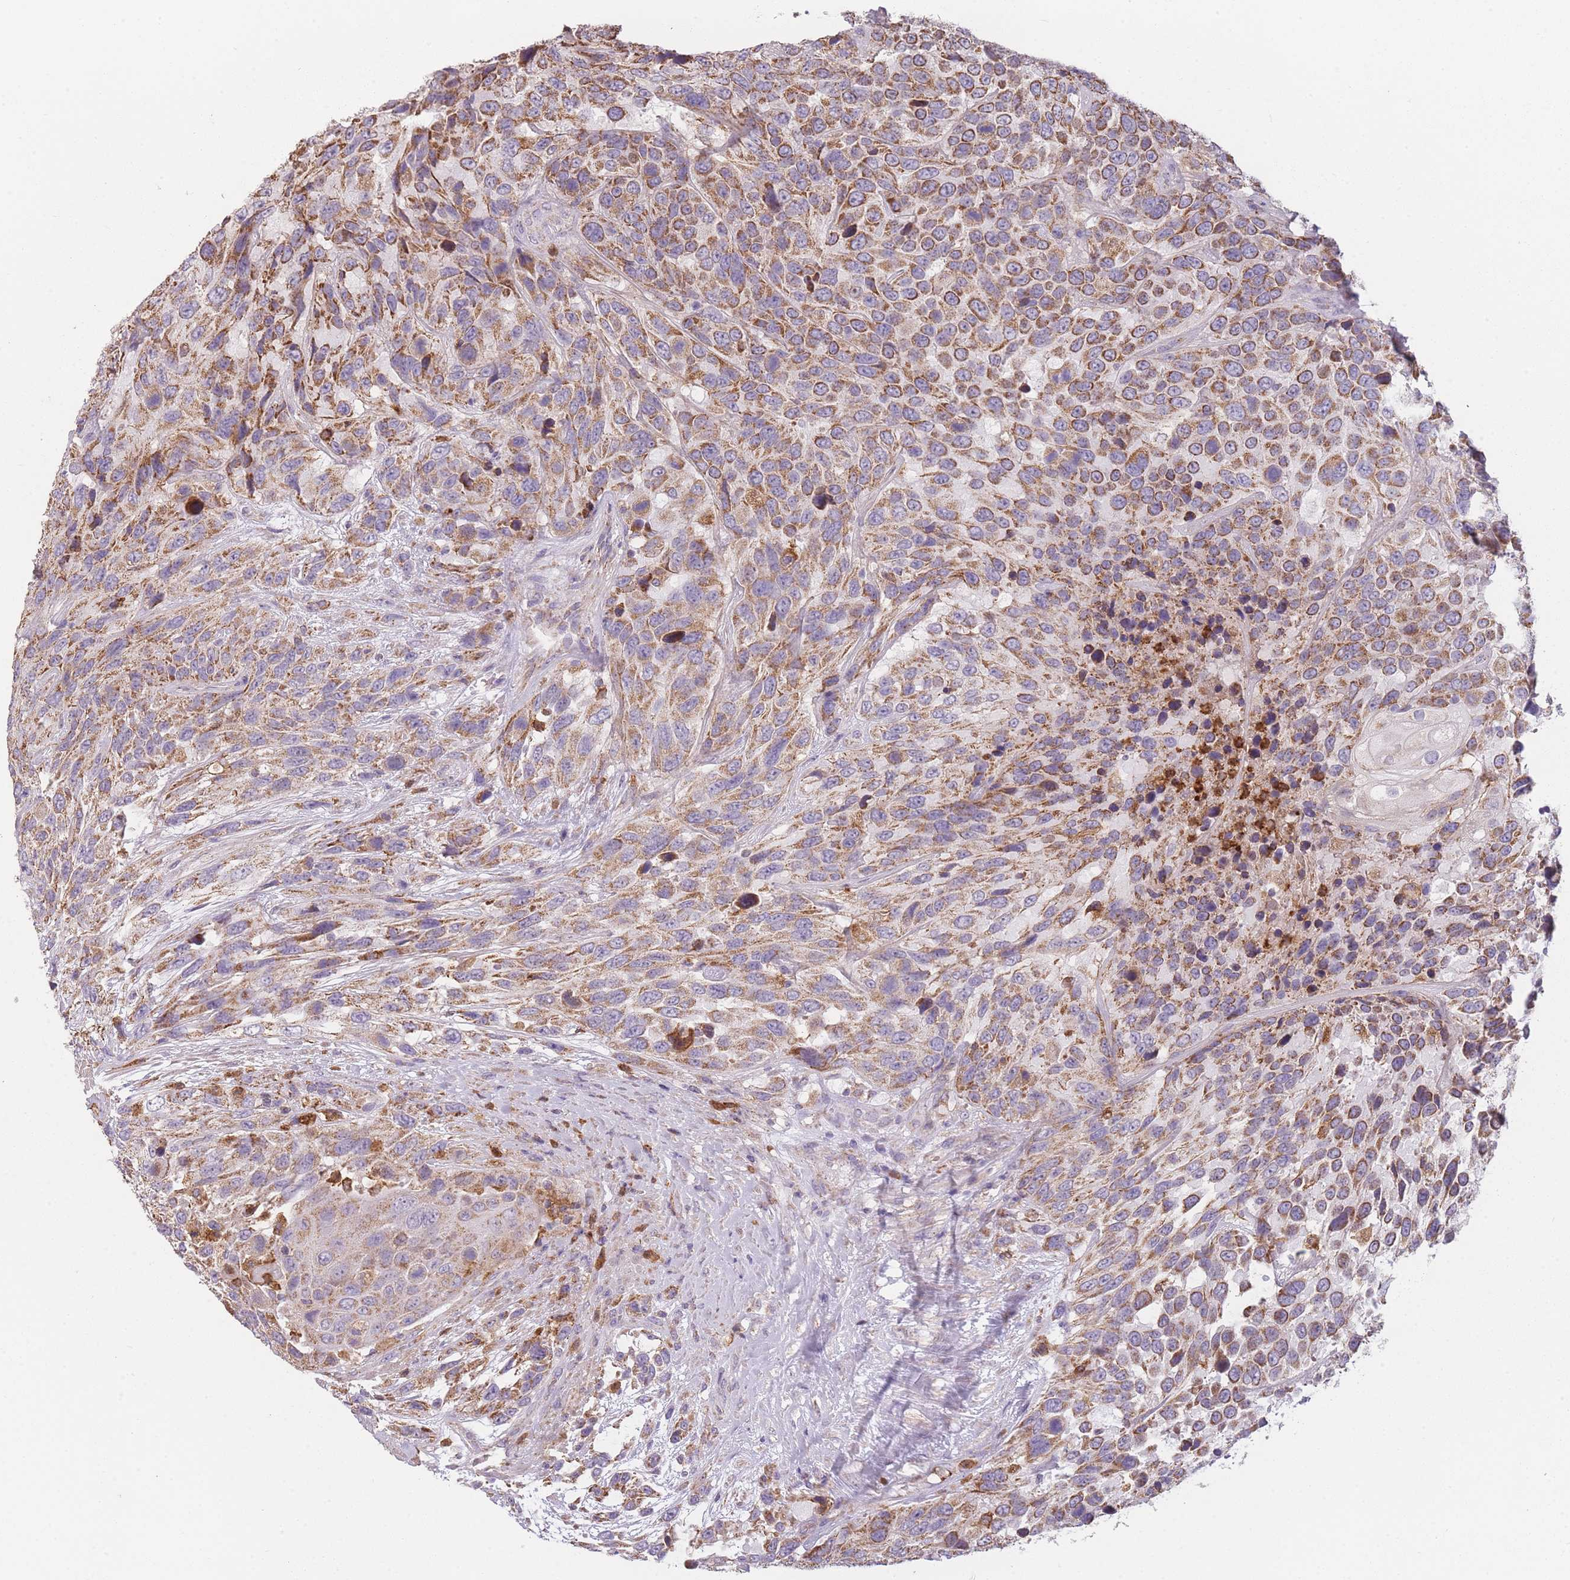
{"staining": {"intensity": "moderate", "quantity": ">75%", "location": "cytoplasmic/membranous"}, "tissue": "urothelial cancer", "cell_type": "Tumor cells", "image_type": "cancer", "snomed": [{"axis": "morphology", "description": "Urothelial carcinoma, High grade"}, {"axis": "topography", "description": "Urinary bladder"}], "caption": "This histopathology image displays urothelial carcinoma (high-grade) stained with immunohistochemistry to label a protein in brown. The cytoplasmic/membranous of tumor cells show moderate positivity for the protein. Nuclei are counter-stained blue.", "gene": "PRAM1", "patient": {"sex": "female", "age": 70}}